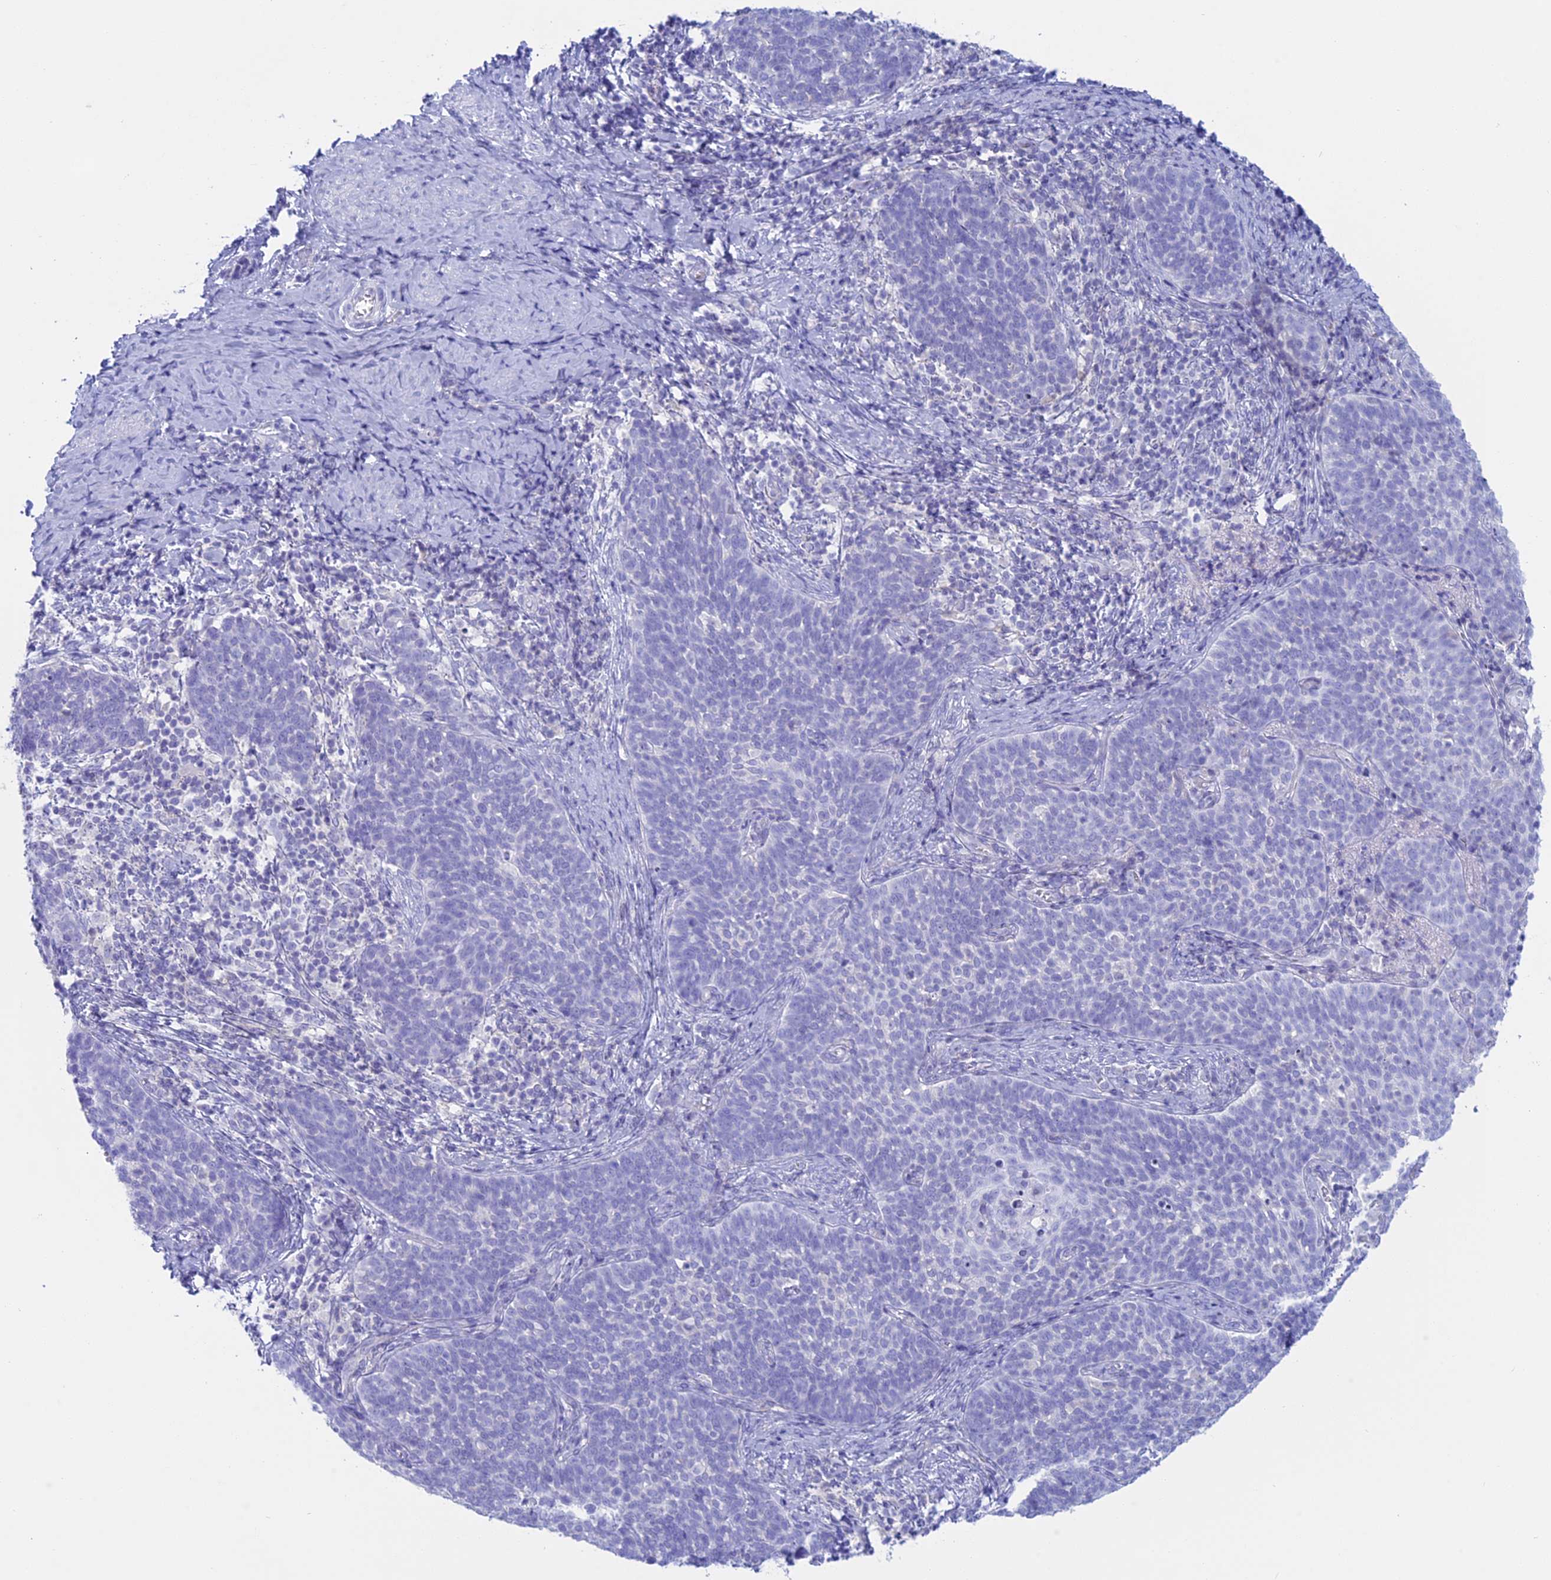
{"staining": {"intensity": "negative", "quantity": "none", "location": "none"}, "tissue": "cervical cancer", "cell_type": "Tumor cells", "image_type": "cancer", "snomed": [{"axis": "morphology", "description": "Normal tissue, NOS"}, {"axis": "morphology", "description": "Squamous cell carcinoma, NOS"}, {"axis": "topography", "description": "Cervix"}], "caption": "Squamous cell carcinoma (cervical) was stained to show a protein in brown. There is no significant staining in tumor cells.", "gene": "RP1", "patient": {"sex": "female", "age": 39}}